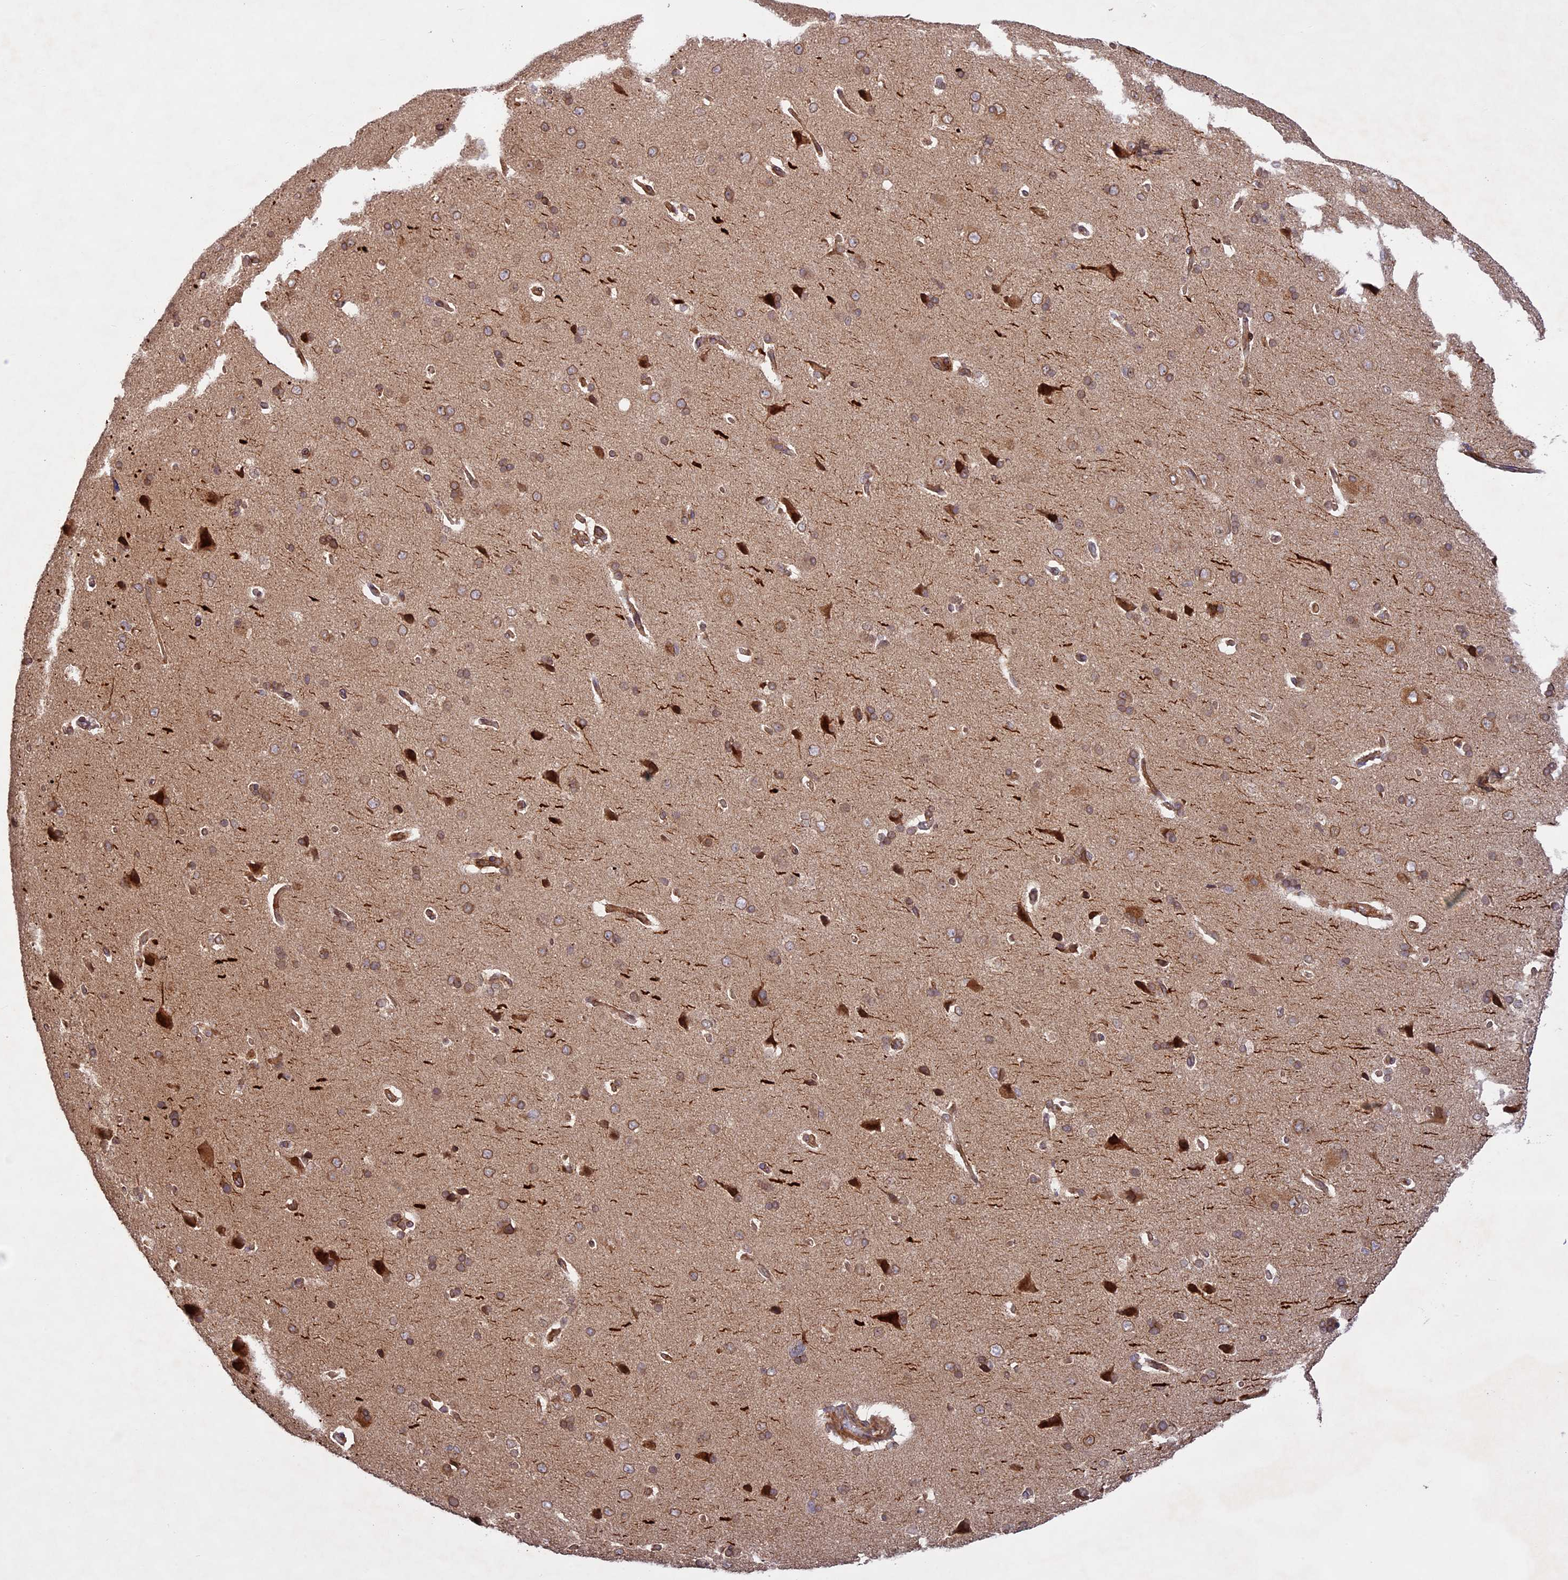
{"staining": {"intensity": "moderate", "quantity": ">75%", "location": "cytoplasmic/membranous"}, "tissue": "cerebral cortex", "cell_type": "Endothelial cells", "image_type": "normal", "snomed": [{"axis": "morphology", "description": "Normal tissue, NOS"}, {"axis": "topography", "description": "Cerebral cortex"}], "caption": "IHC histopathology image of normal cerebral cortex: cerebral cortex stained using immunohistochemistry (IHC) exhibits medium levels of moderate protein expression localized specifically in the cytoplasmic/membranous of endothelial cells, appearing as a cytoplasmic/membranous brown color.", "gene": "DGKH", "patient": {"sex": "male", "age": 62}}